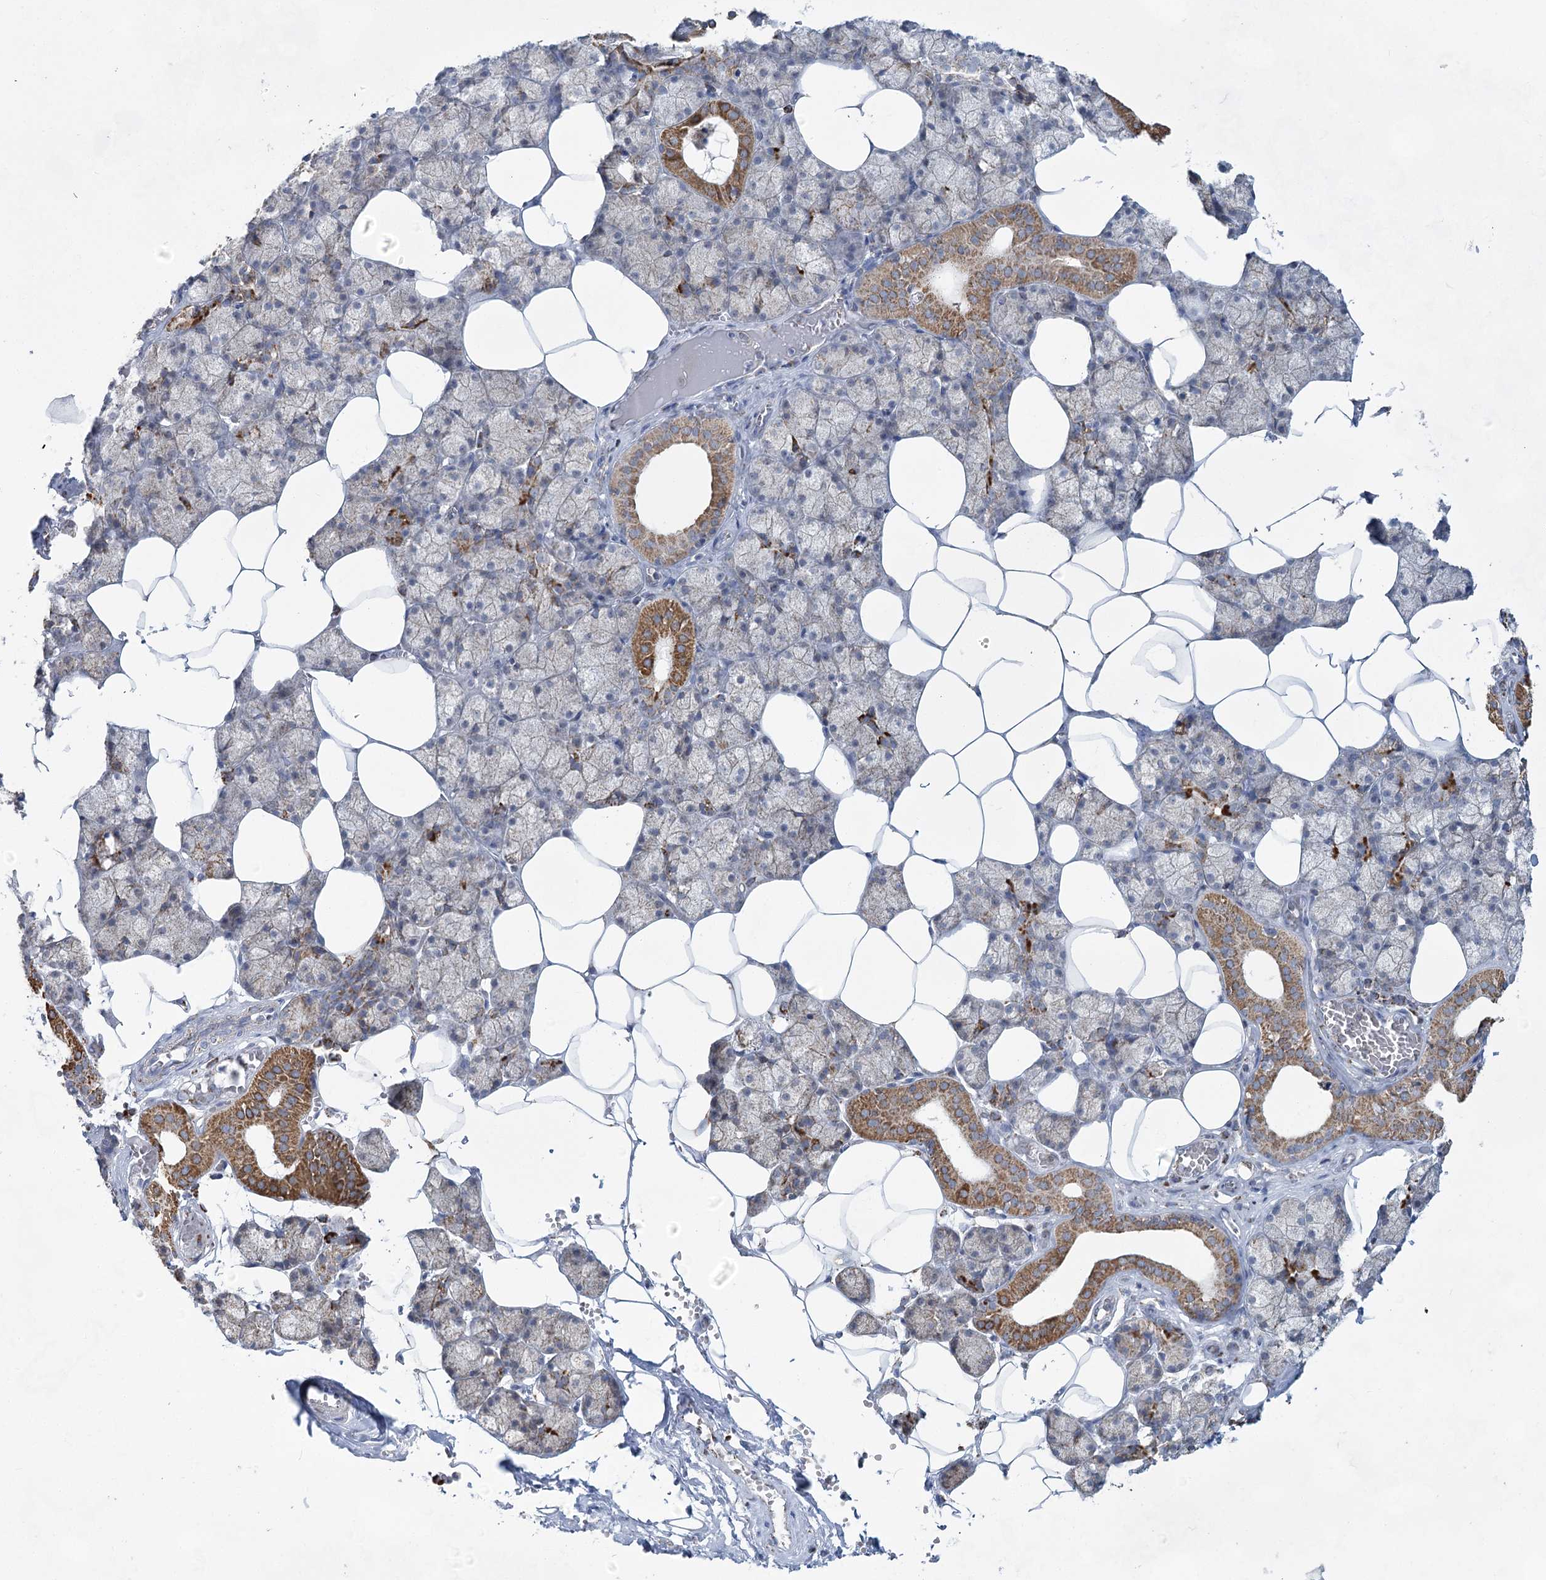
{"staining": {"intensity": "moderate", "quantity": "25%-75%", "location": "cytoplasmic/membranous"}, "tissue": "salivary gland", "cell_type": "Glandular cells", "image_type": "normal", "snomed": [{"axis": "morphology", "description": "Normal tissue, NOS"}, {"axis": "topography", "description": "Salivary gland"}], "caption": "About 25%-75% of glandular cells in normal salivary gland display moderate cytoplasmic/membranous protein positivity as visualized by brown immunohistochemical staining.", "gene": "CWF19L1", "patient": {"sex": "male", "age": 62}}